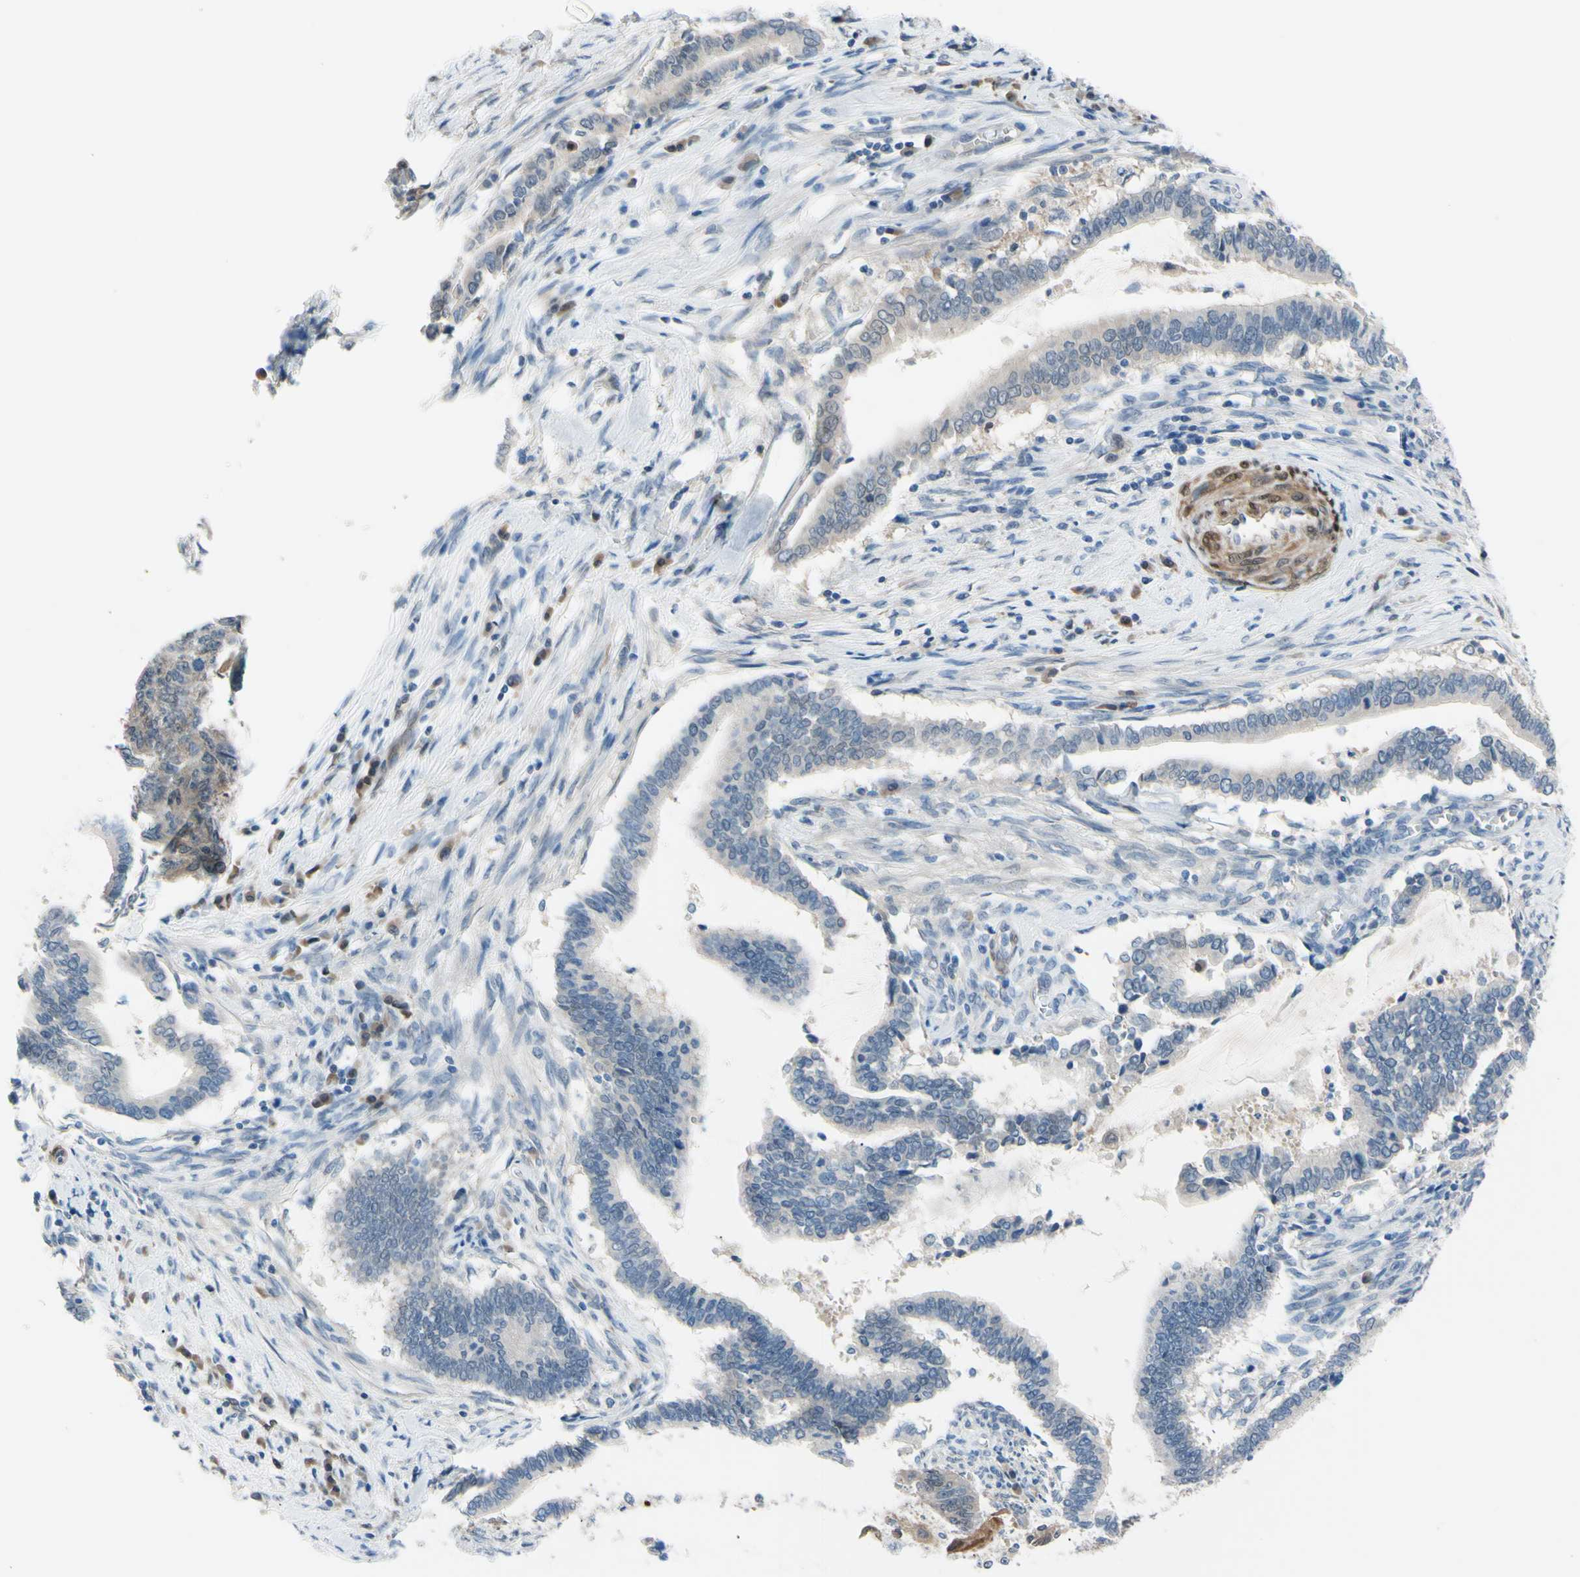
{"staining": {"intensity": "weak", "quantity": "<25%", "location": "cytoplasmic/membranous"}, "tissue": "cervical cancer", "cell_type": "Tumor cells", "image_type": "cancer", "snomed": [{"axis": "morphology", "description": "Adenocarcinoma, NOS"}, {"axis": "topography", "description": "Cervix"}], "caption": "The micrograph exhibits no staining of tumor cells in cervical adenocarcinoma.", "gene": "NOL3", "patient": {"sex": "female", "age": 44}}